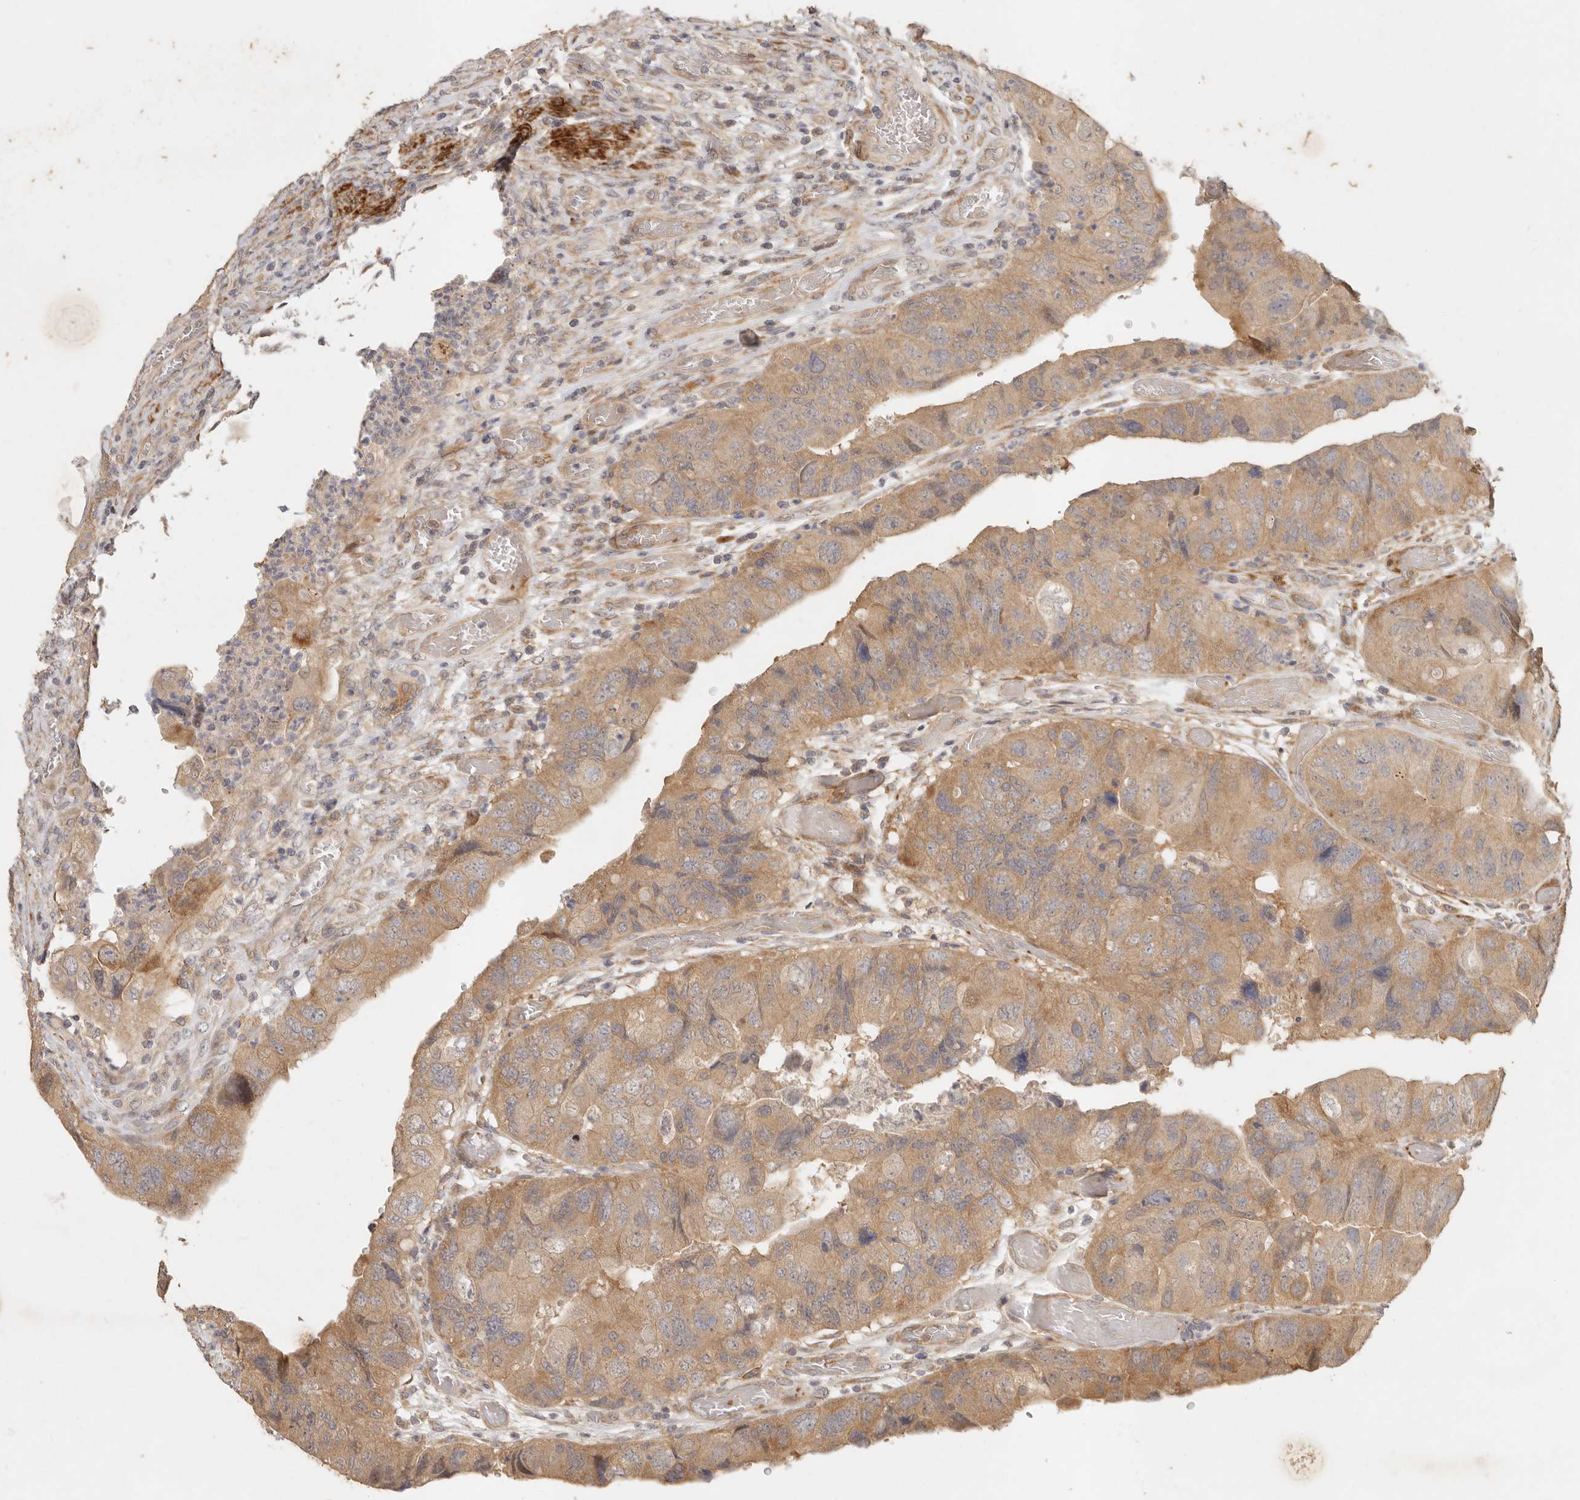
{"staining": {"intensity": "moderate", "quantity": ">75%", "location": "cytoplasmic/membranous"}, "tissue": "colorectal cancer", "cell_type": "Tumor cells", "image_type": "cancer", "snomed": [{"axis": "morphology", "description": "Adenocarcinoma, NOS"}, {"axis": "topography", "description": "Rectum"}], "caption": "Human adenocarcinoma (colorectal) stained with a protein marker reveals moderate staining in tumor cells.", "gene": "VIPR1", "patient": {"sex": "male", "age": 63}}